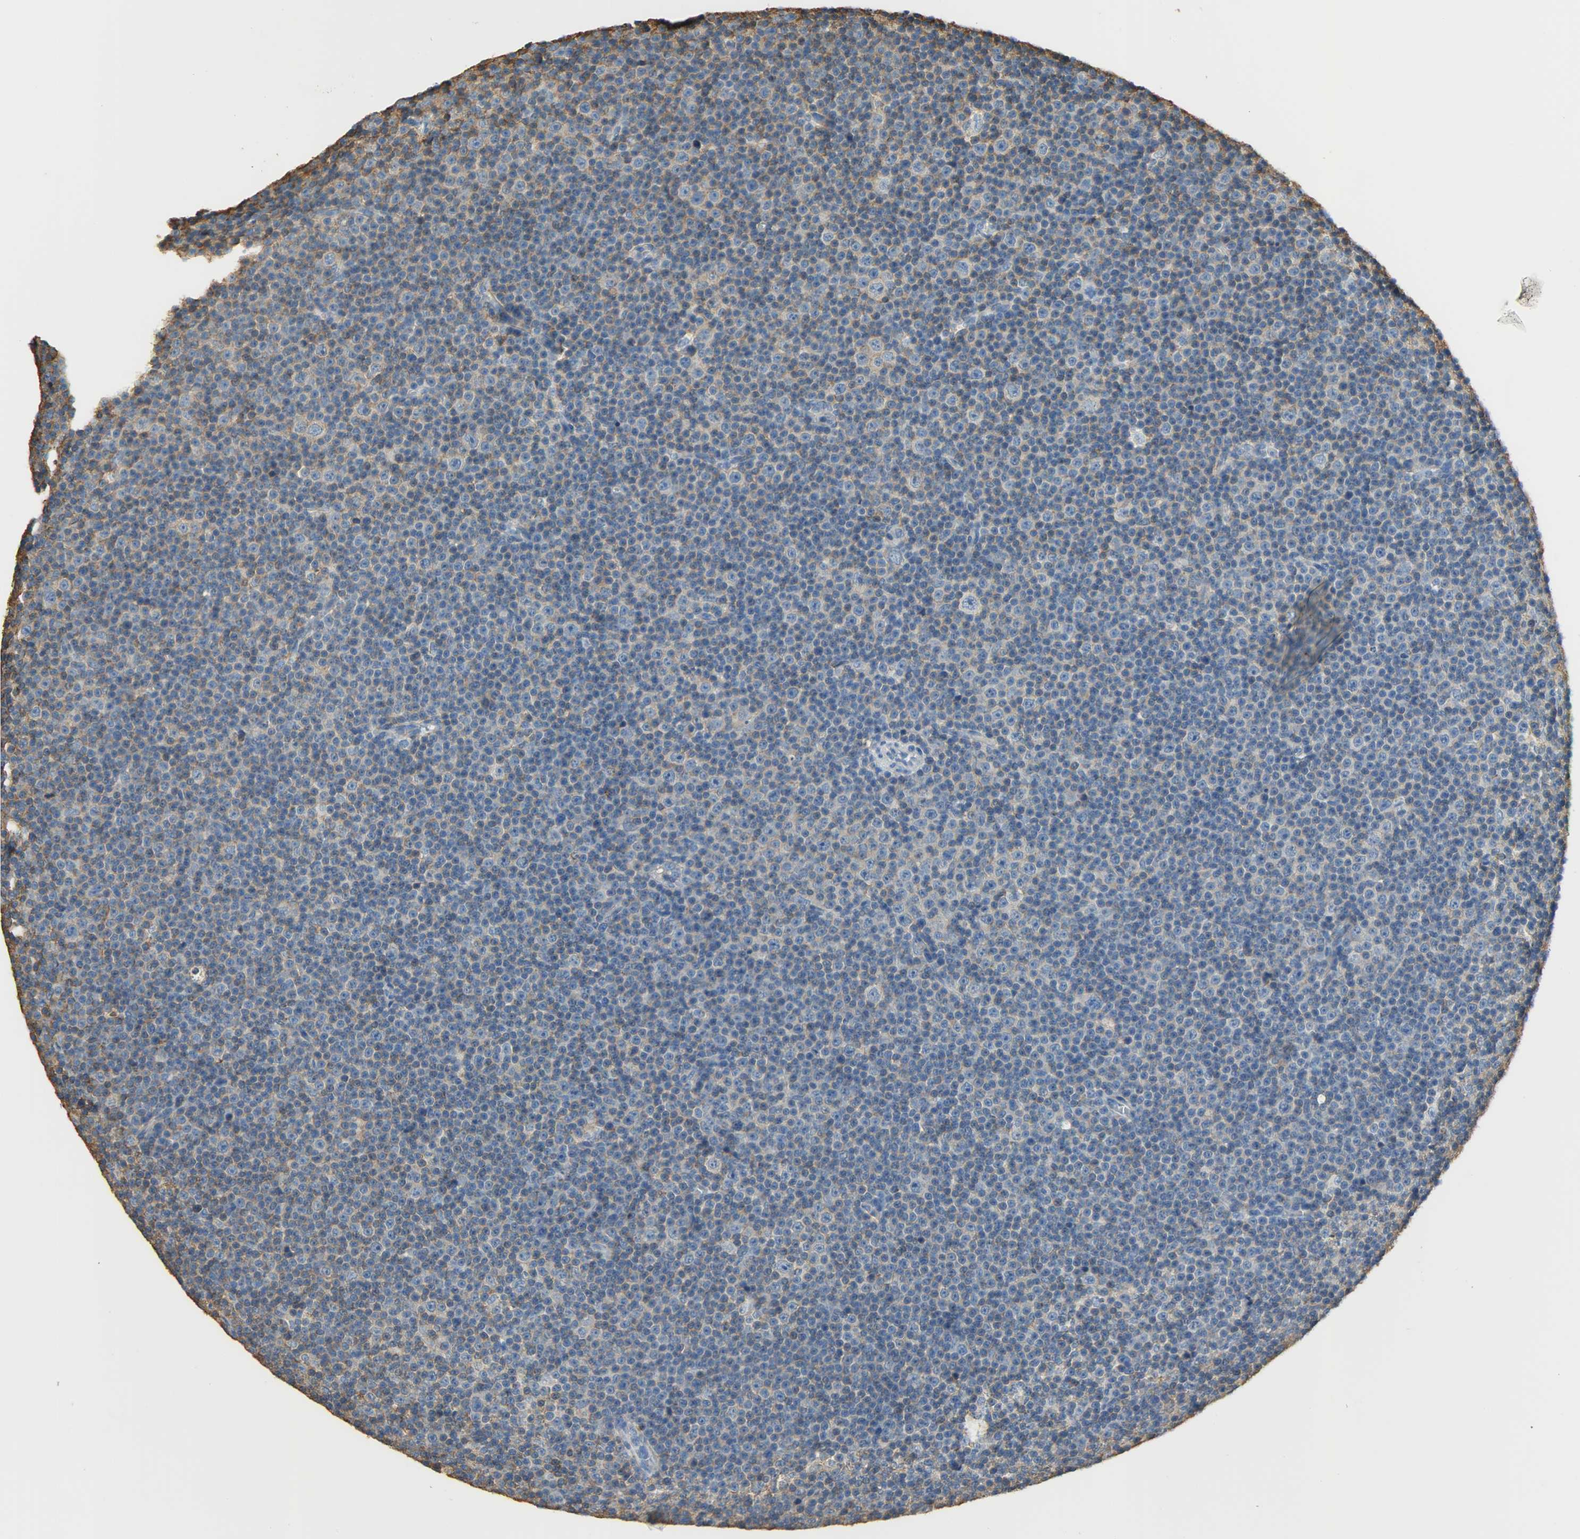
{"staining": {"intensity": "weak", "quantity": "25%-75%", "location": "cytoplasmic/membranous"}, "tissue": "lymphoma", "cell_type": "Tumor cells", "image_type": "cancer", "snomed": [{"axis": "morphology", "description": "Malignant lymphoma, non-Hodgkin's type, Low grade"}, {"axis": "topography", "description": "Lymph node"}], "caption": "Immunohistochemistry (IHC) staining of lymphoma, which shows low levels of weak cytoplasmic/membranous staining in approximately 25%-75% of tumor cells indicating weak cytoplasmic/membranous protein positivity. The staining was performed using DAB (3,3'-diaminobenzidine) (brown) for protein detection and nuclei were counterstained in hematoxylin (blue).", "gene": "ANXA6", "patient": {"sex": "female", "age": 67}}